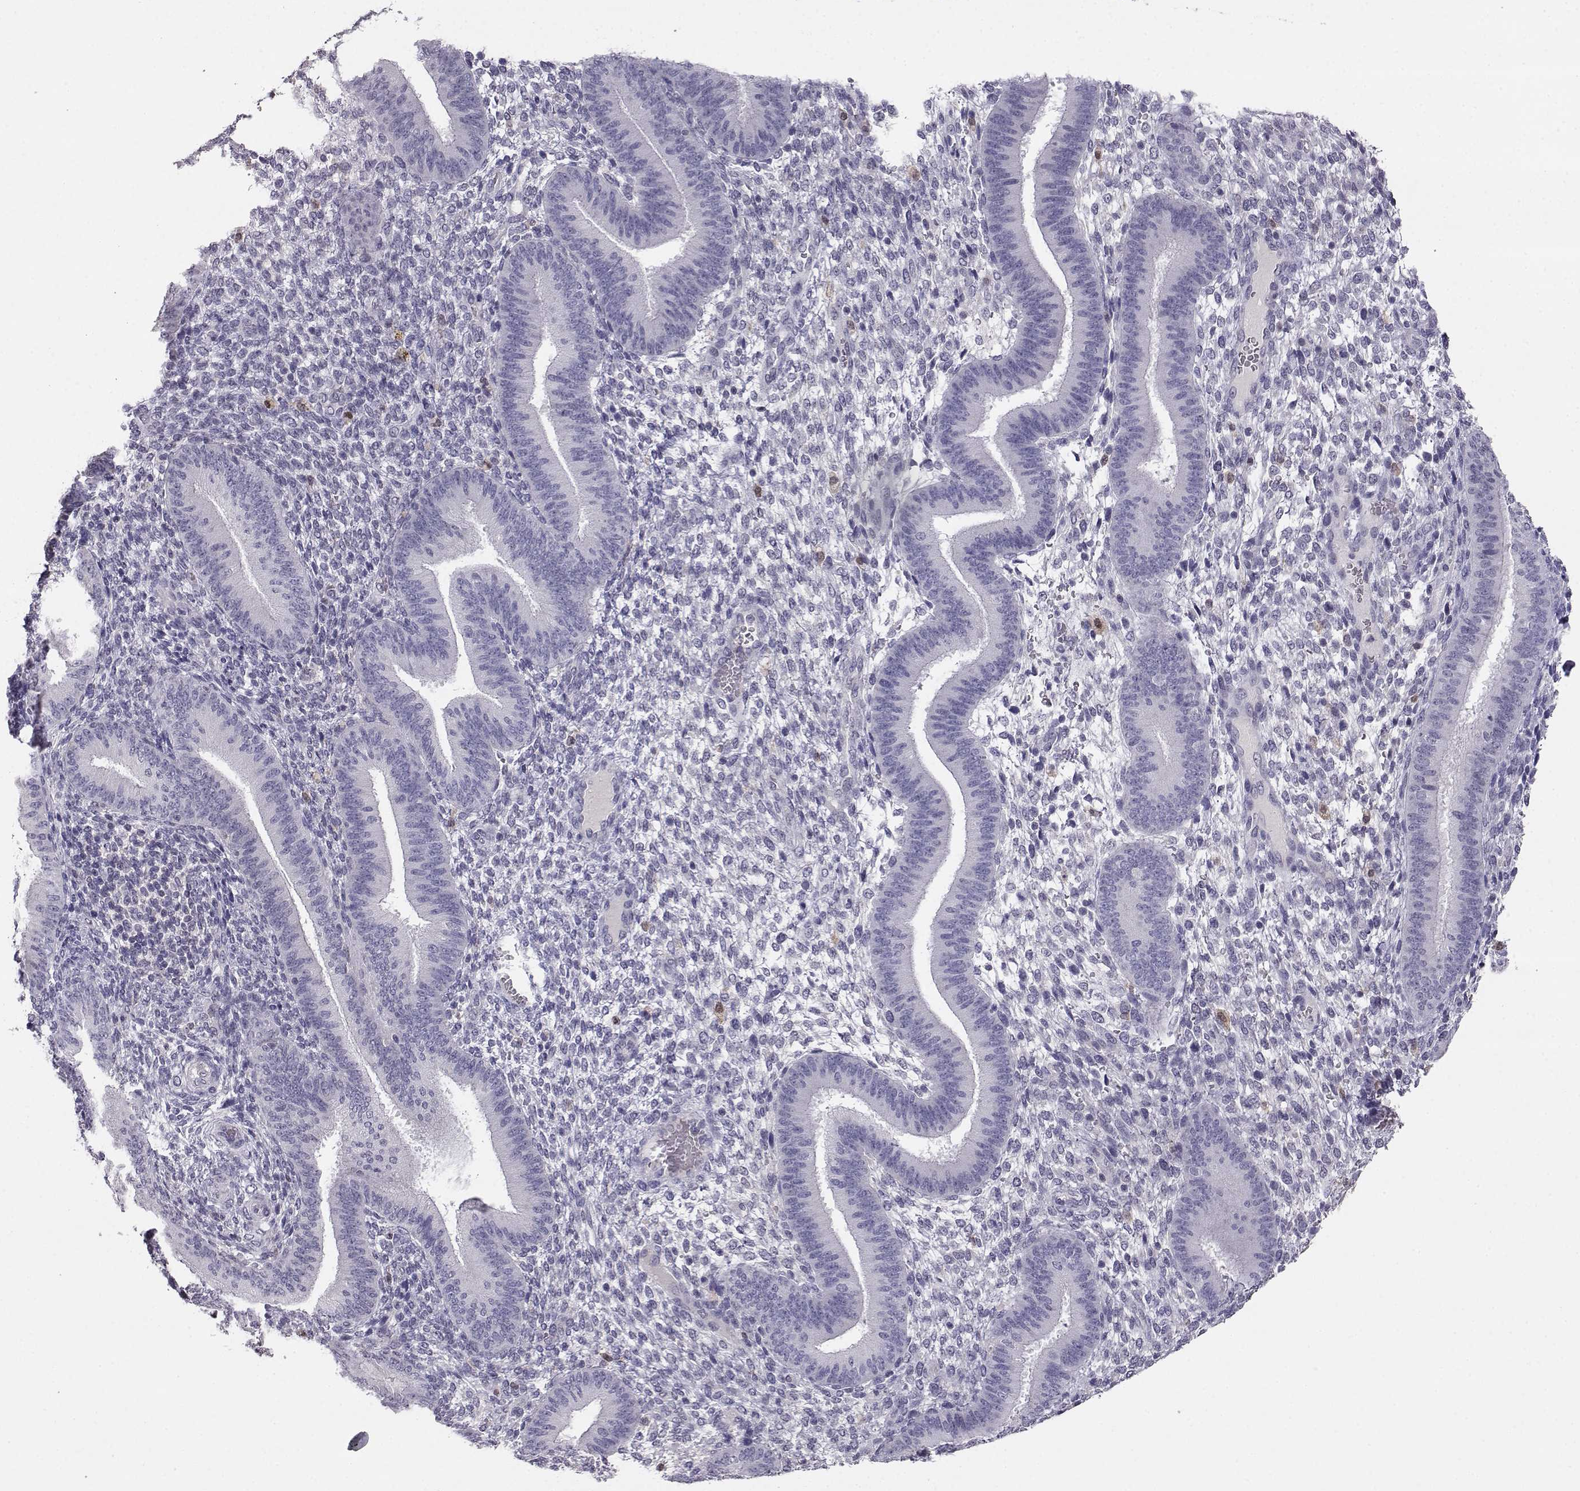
{"staining": {"intensity": "negative", "quantity": "none", "location": "none"}, "tissue": "endometrium", "cell_type": "Cells in endometrial stroma", "image_type": "normal", "snomed": [{"axis": "morphology", "description": "Normal tissue, NOS"}, {"axis": "topography", "description": "Endometrium"}], "caption": "The histopathology image reveals no significant expression in cells in endometrial stroma of endometrium.", "gene": "AKR1B1", "patient": {"sex": "female", "age": 39}}